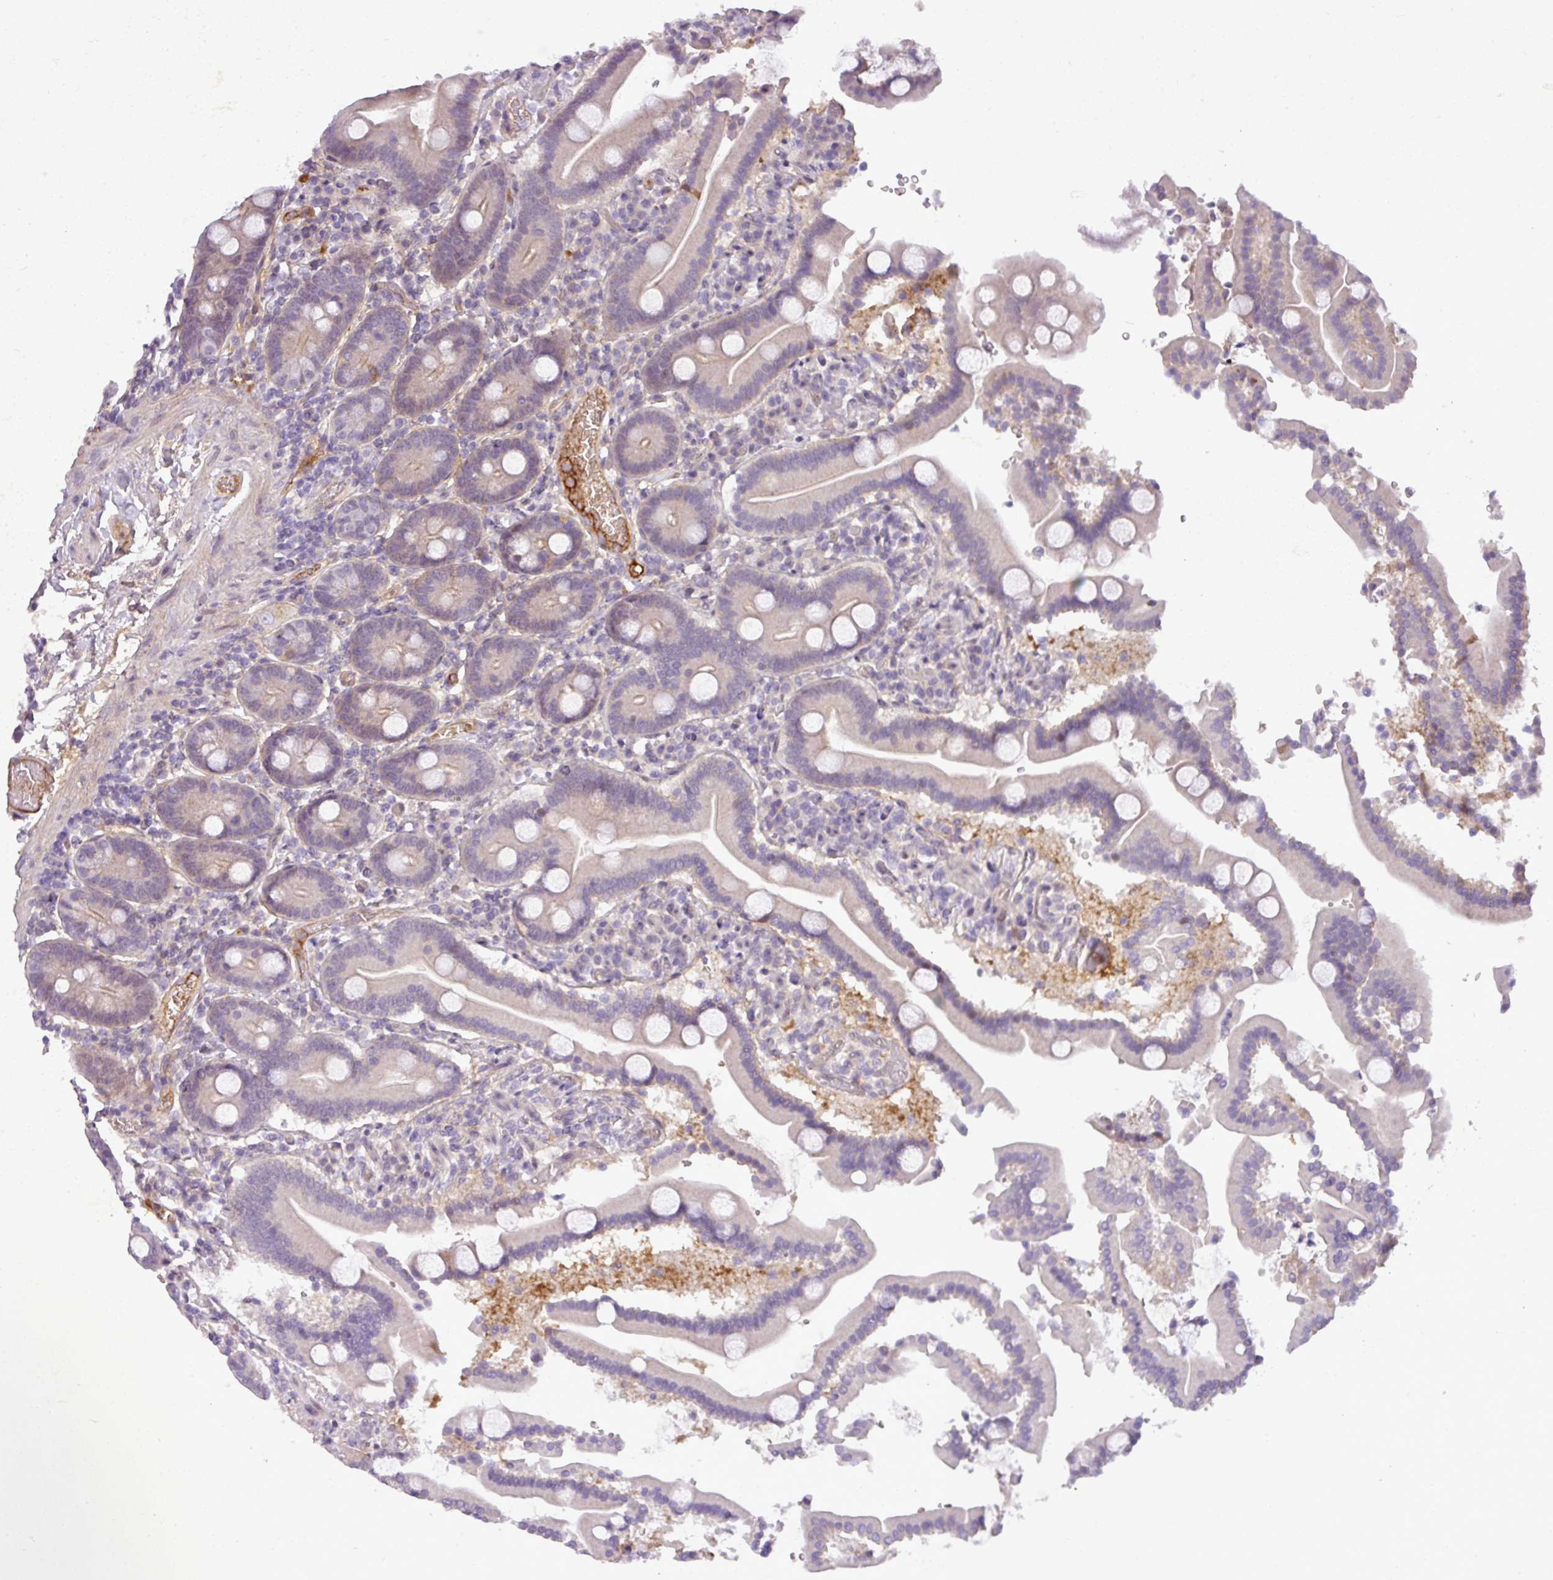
{"staining": {"intensity": "negative", "quantity": "none", "location": "none"}, "tissue": "duodenum", "cell_type": "Glandular cells", "image_type": "normal", "snomed": [{"axis": "morphology", "description": "Normal tissue, NOS"}, {"axis": "topography", "description": "Duodenum"}], "caption": "Immunohistochemical staining of normal duodenum exhibits no significant expression in glandular cells. The staining is performed using DAB brown chromogen with nuclei counter-stained in using hematoxylin.", "gene": "C4A", "patient": {"sex": "male", "age": 55}}